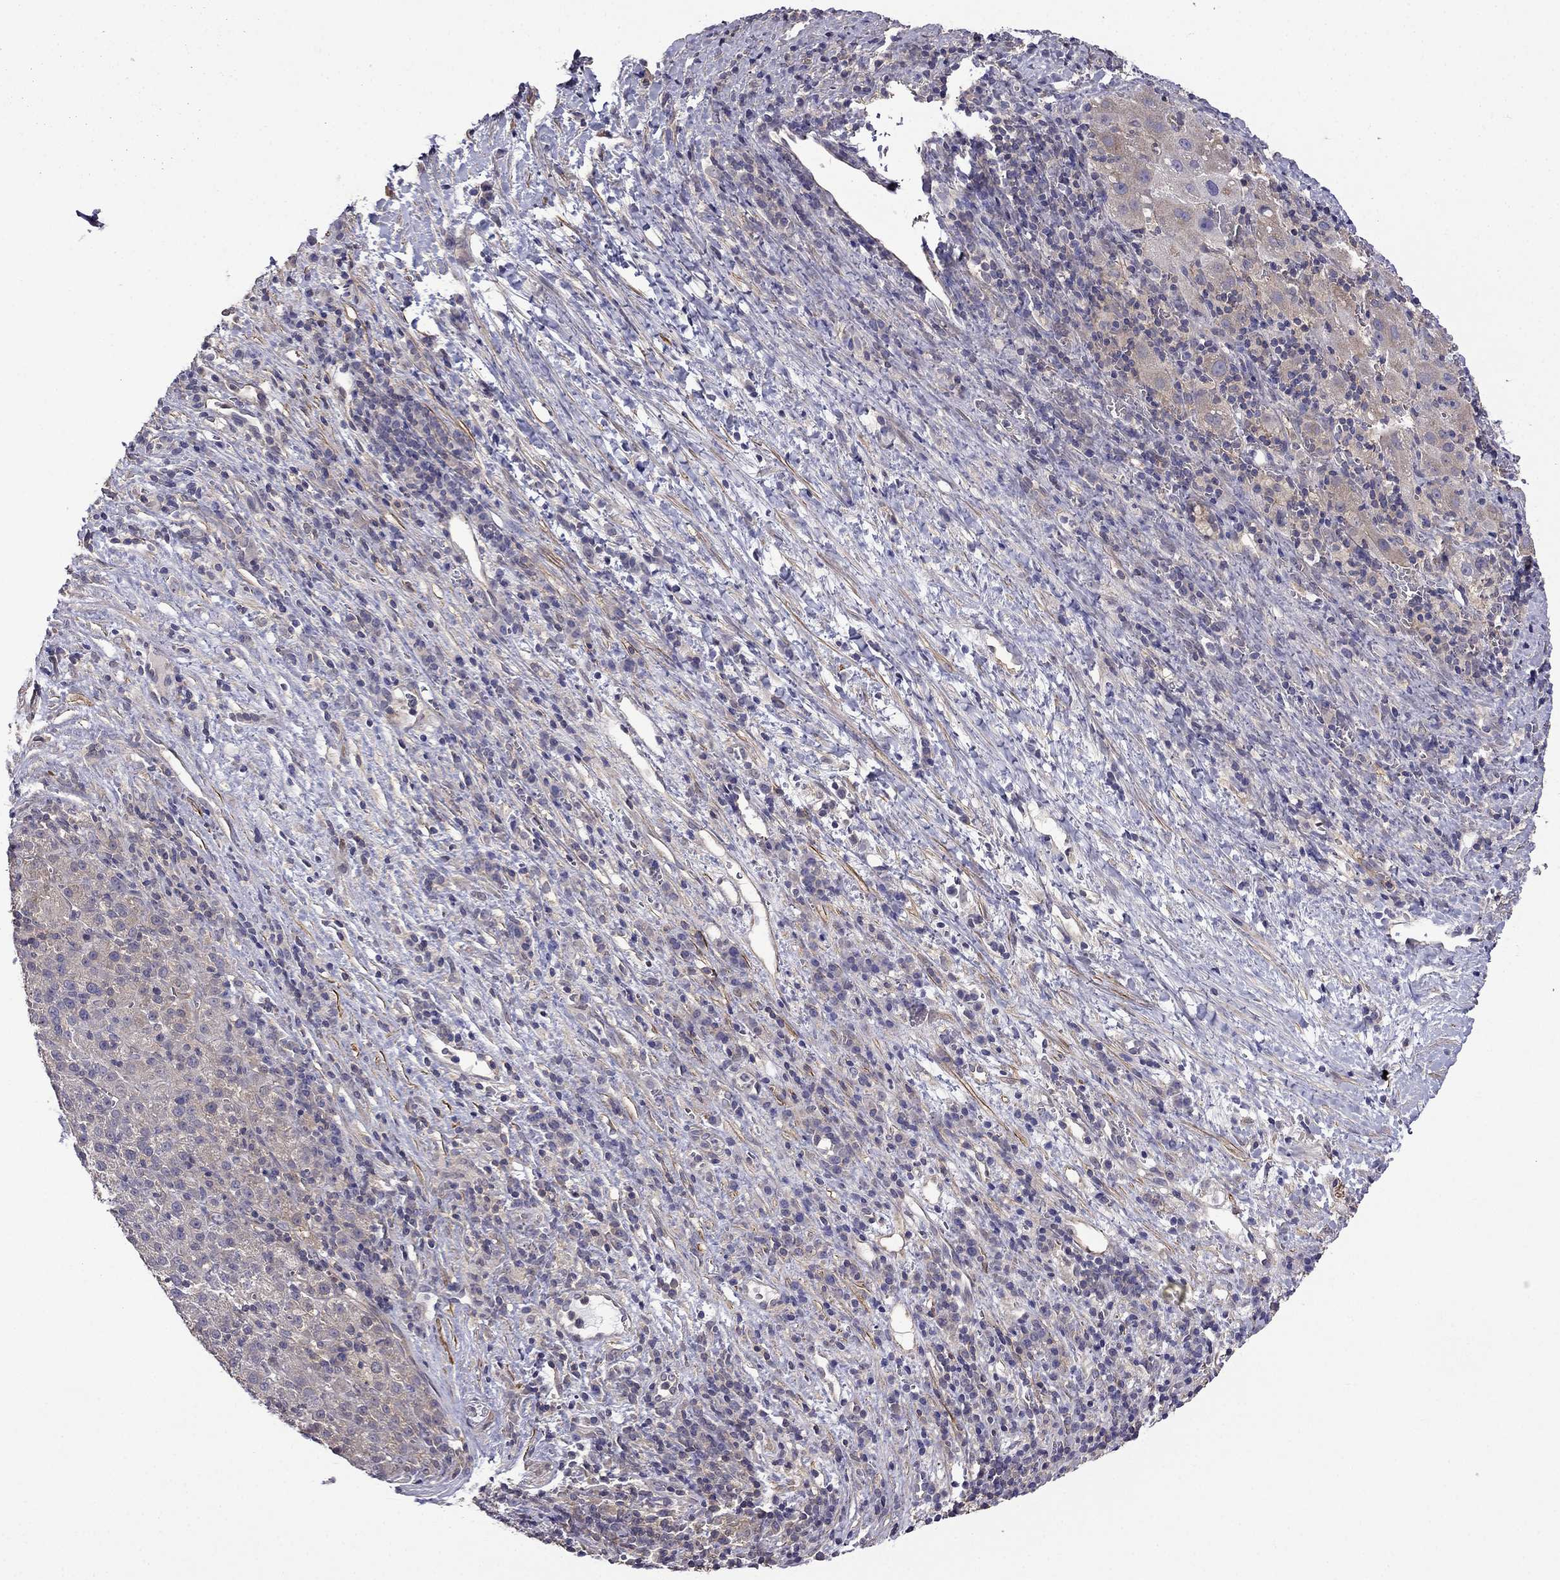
{"staining": {"intensity": "weak", "quantity": "25%-75%", "location": "cytoplasmic/membranous"}, "tissue": "liver cancer", "cell_type": "Tumor cells", "image_type": "cancer", "snomed": [{"axis": "morphology", "description": "Carcinoma, Hepatocellular, NOS"}, {"axis": "topography", "description": "Liver"}], "caption": "Human liver hepatocellular carcinoma stained with a brown dye shows weak cytoplasmic/membranous positive staining in approximately 25%-75% of tumor cells.", "gene": "SCNN1D", "patient": {"sex": "female", "age": 60}}